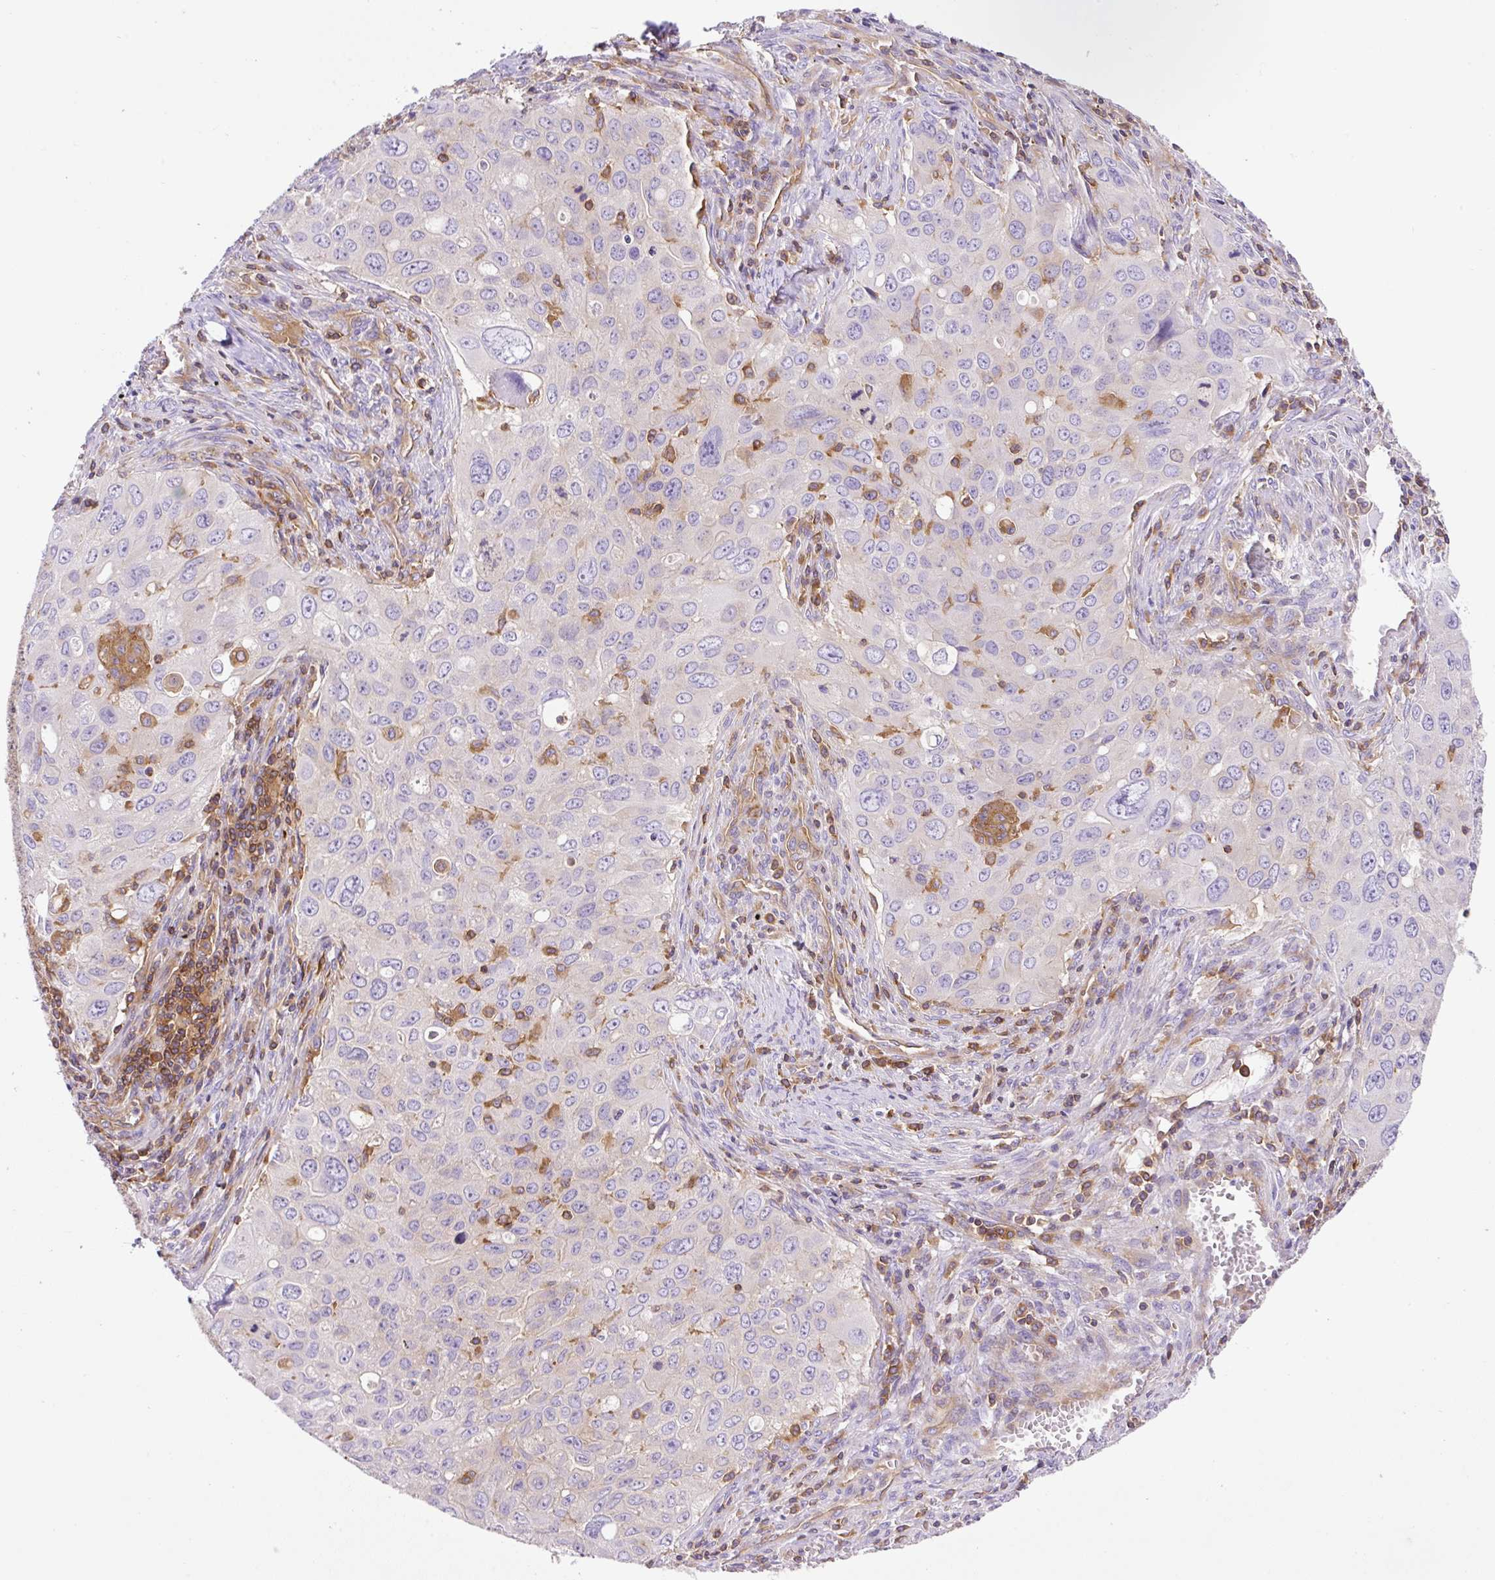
{"staining": {"intensity": "negative", "quantity": "none", "location": "none"}, "tissue": "lung cancer", "cell_type": "Tumor cells", "image_type": "cancer", "snomed": [{"axis": "morphology", "description": "Adenocarcinoma, NOS"}, {"axis": "morphology", "description": "Adenocarcinoma, metastatic, NOS"}, {"axis": "topography", "description": "Lymph node"}, {"axis": "topography", "description": "Lung"}], "caption": "DAB immunohistochemical staining of human lung adenocarcinoma demonstrates no significant expression in tumor cells. Brightfield microscopy of immunohistochemistry (IHC) stained with DAB (brown) and hematoxylin (blue), captured at high magnification.", "gene": "DNM2", "patient": {"sex": "female", "age": 42}}